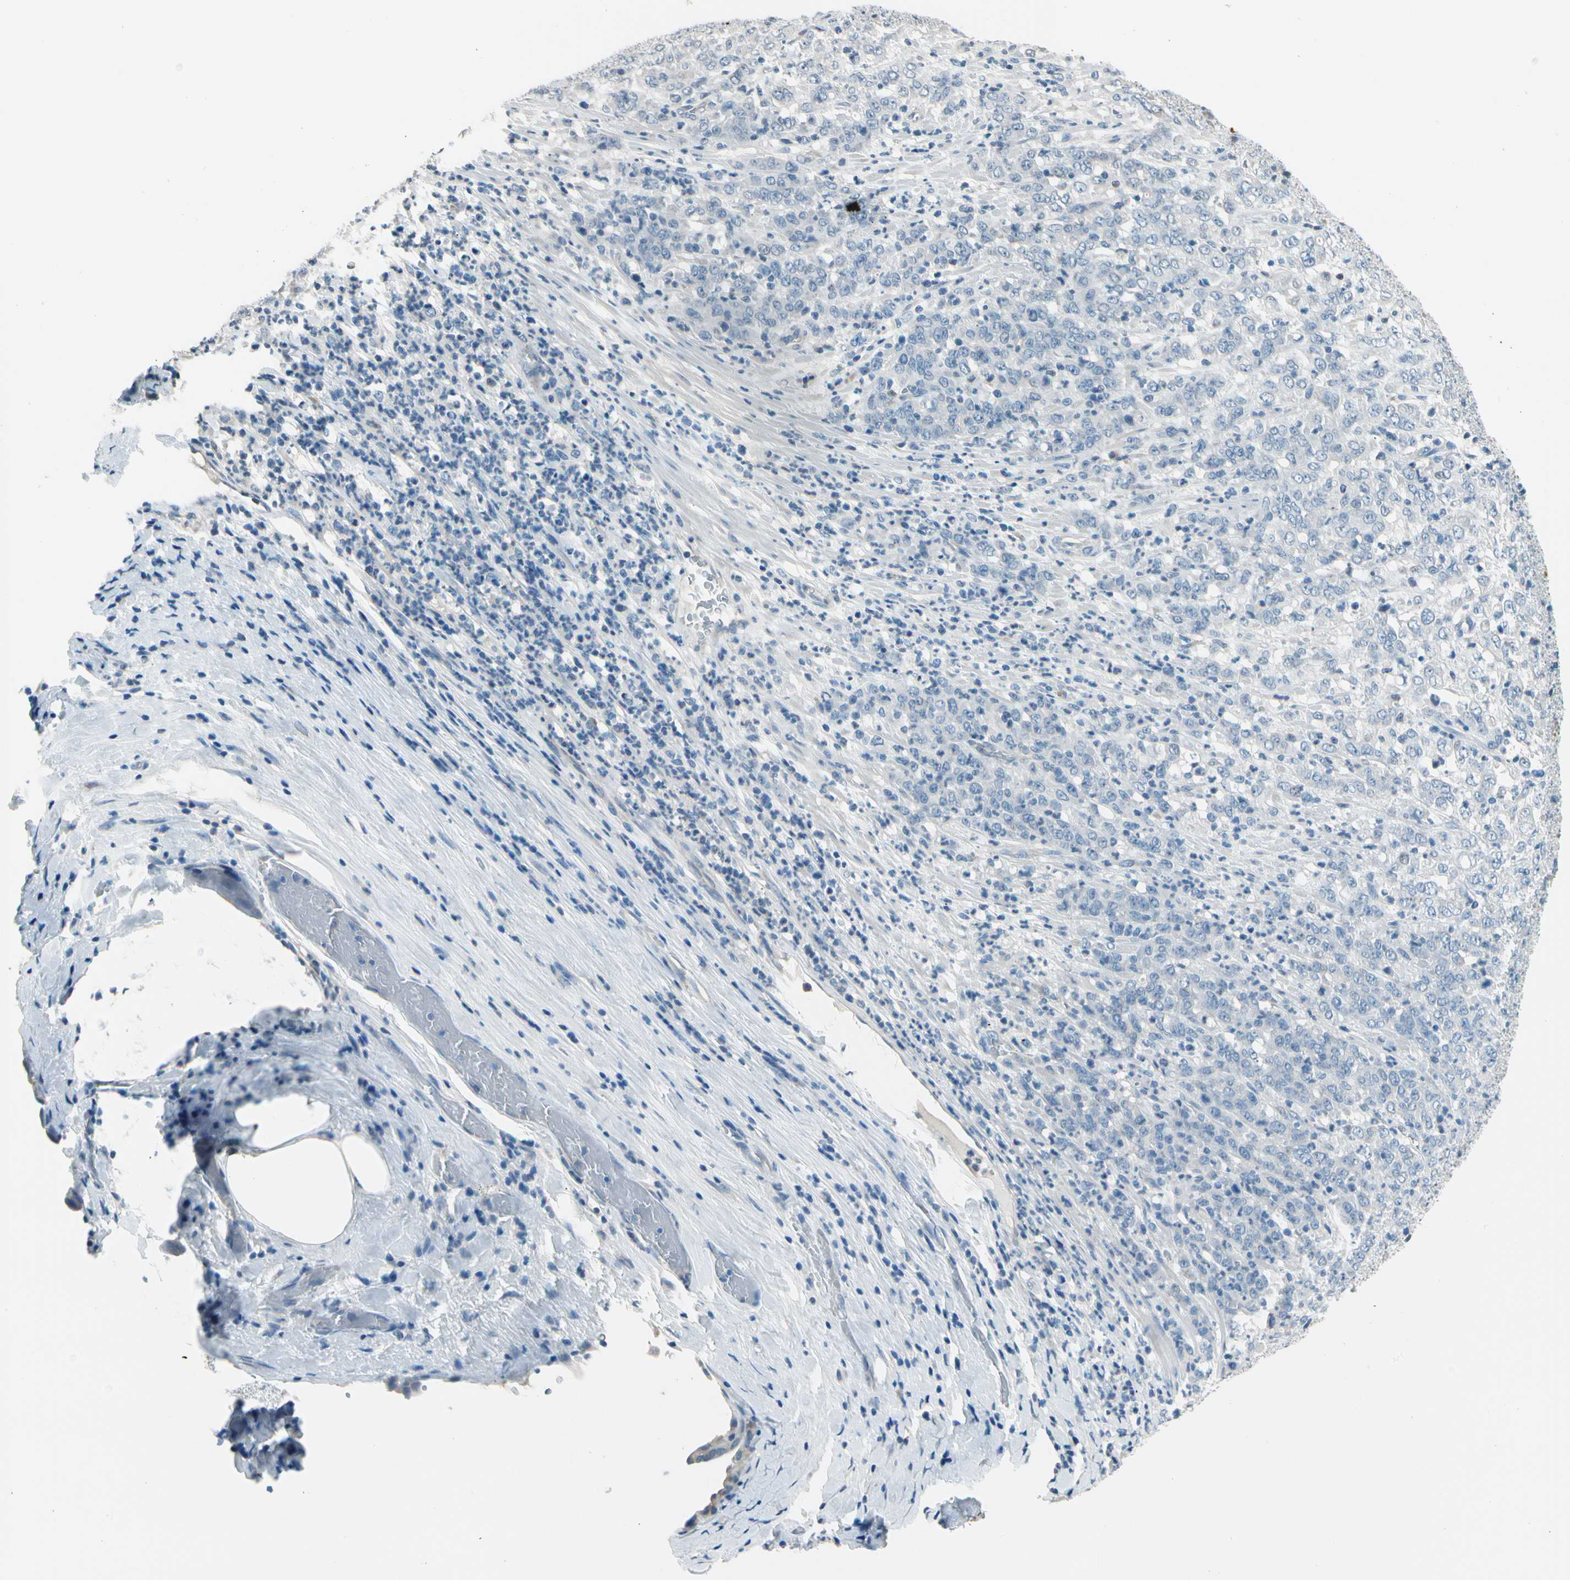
{"staining": {"intensity": "negative", "quantity": "none", "location": "none"}, "tissue": "stomach cancer", "cell_type": "Tumor cells", "image_type": "cancer", "snomed": [{"axis": "morphology", "description": "Adenocarcinoma, NOS"}, {"axis": "topography", "description": "Stomach, lower"}], "caption": "DAB immunohistochemical staining of human stomach cancer reveals no significant expression in tumor cells. (Brightfield microscopy of DAB (3,3'-diaminobenzidine) immunohistochemistry (IHC) at high magnification).", "gene": "STK40", "patient": {"sex": "female", "age": 71}}